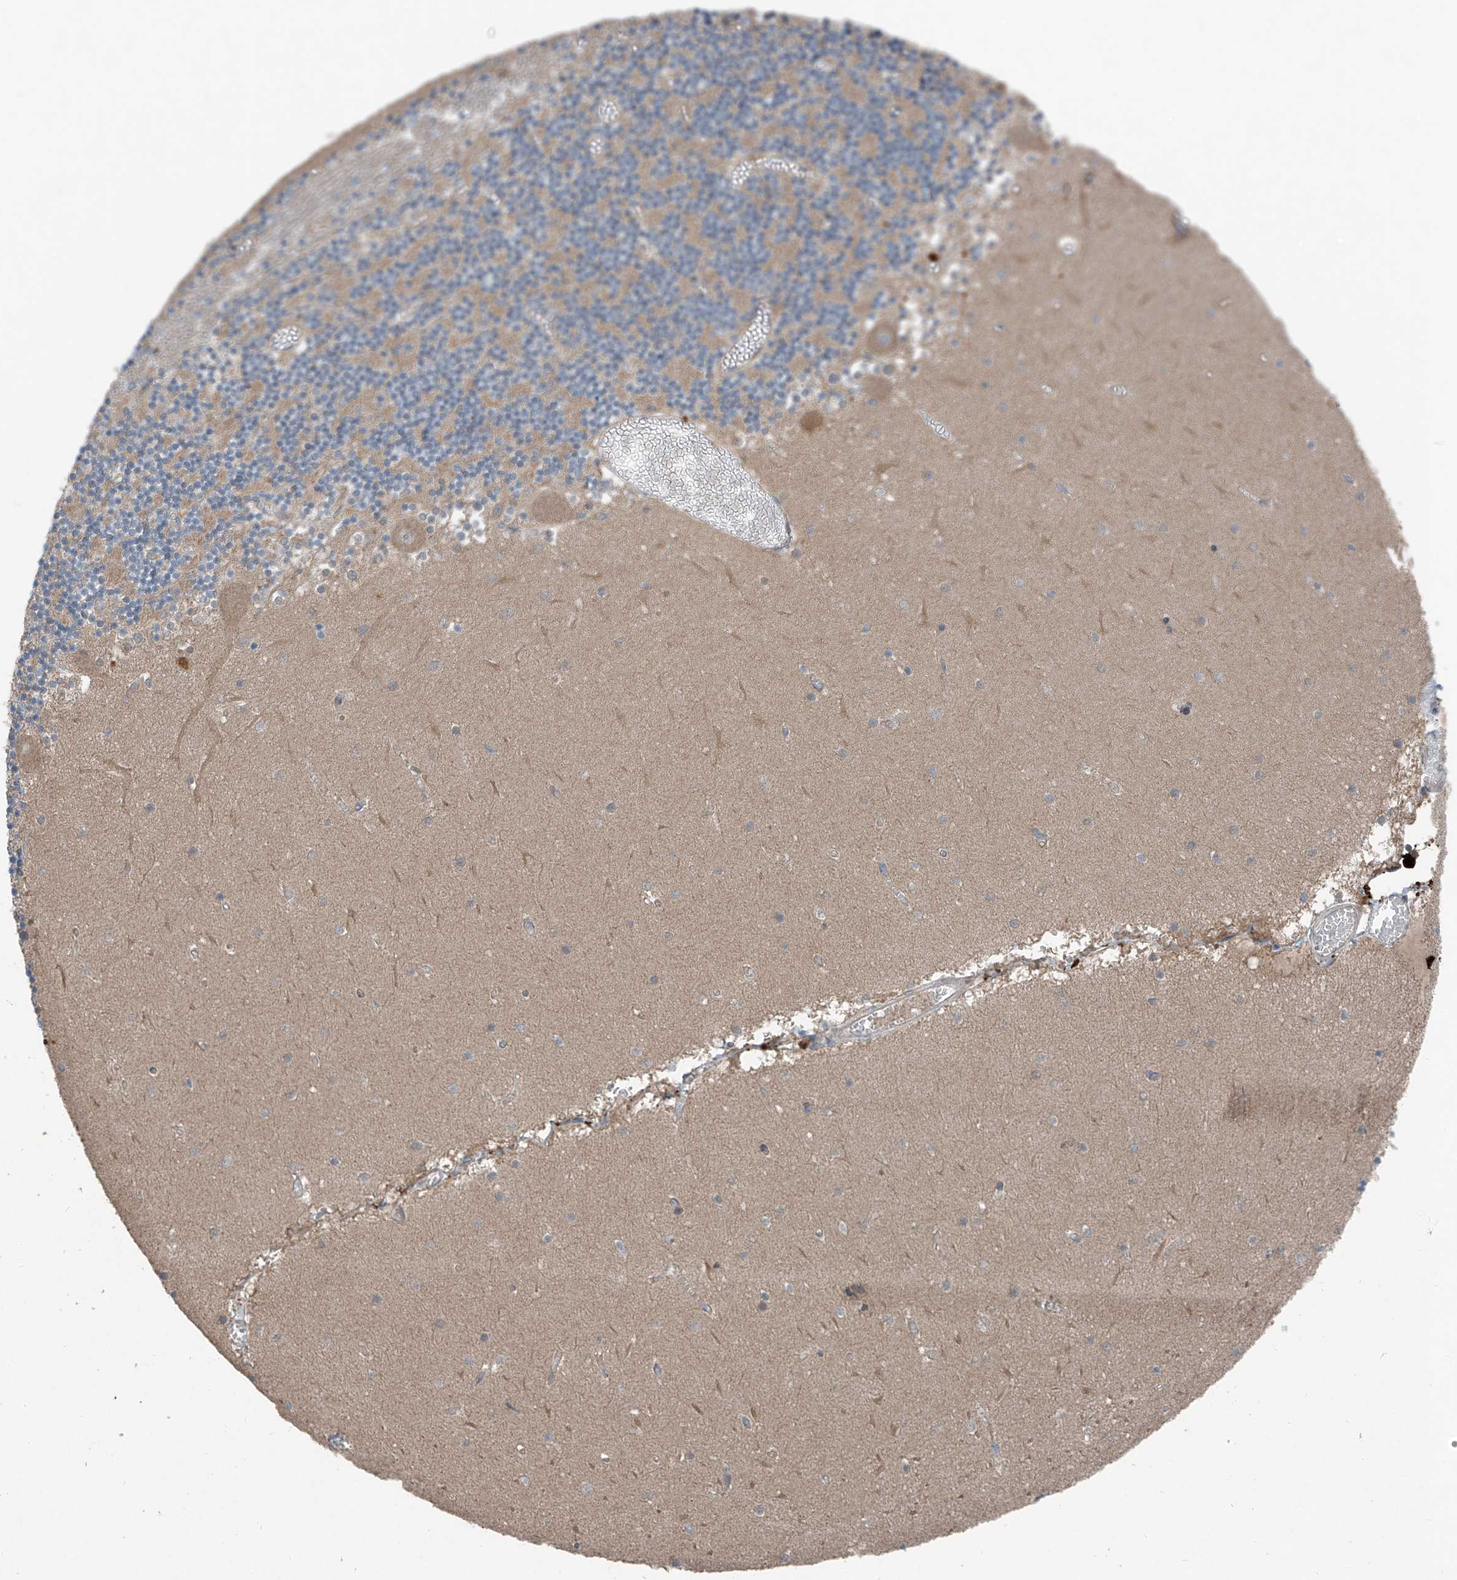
{"staining": {"intensity": "negative", "quantity": "none", "location": "none"}, "tissue": "cerebellum", "cell_type": "Cells in granular layer", "image_type": "normal", "snomed": [{"axis": "morphology", "description": "Normal tissue, NOS"}, {"axis": "topography", "description": "Cerebellum"}], "caption": "An IHC photomicrograph of normal cerebellum is shown. There is no staining in cells in granular layer of cerebellum.", "gene": "FOXRED2", "patient": {"sex": "female", "age": 28}}